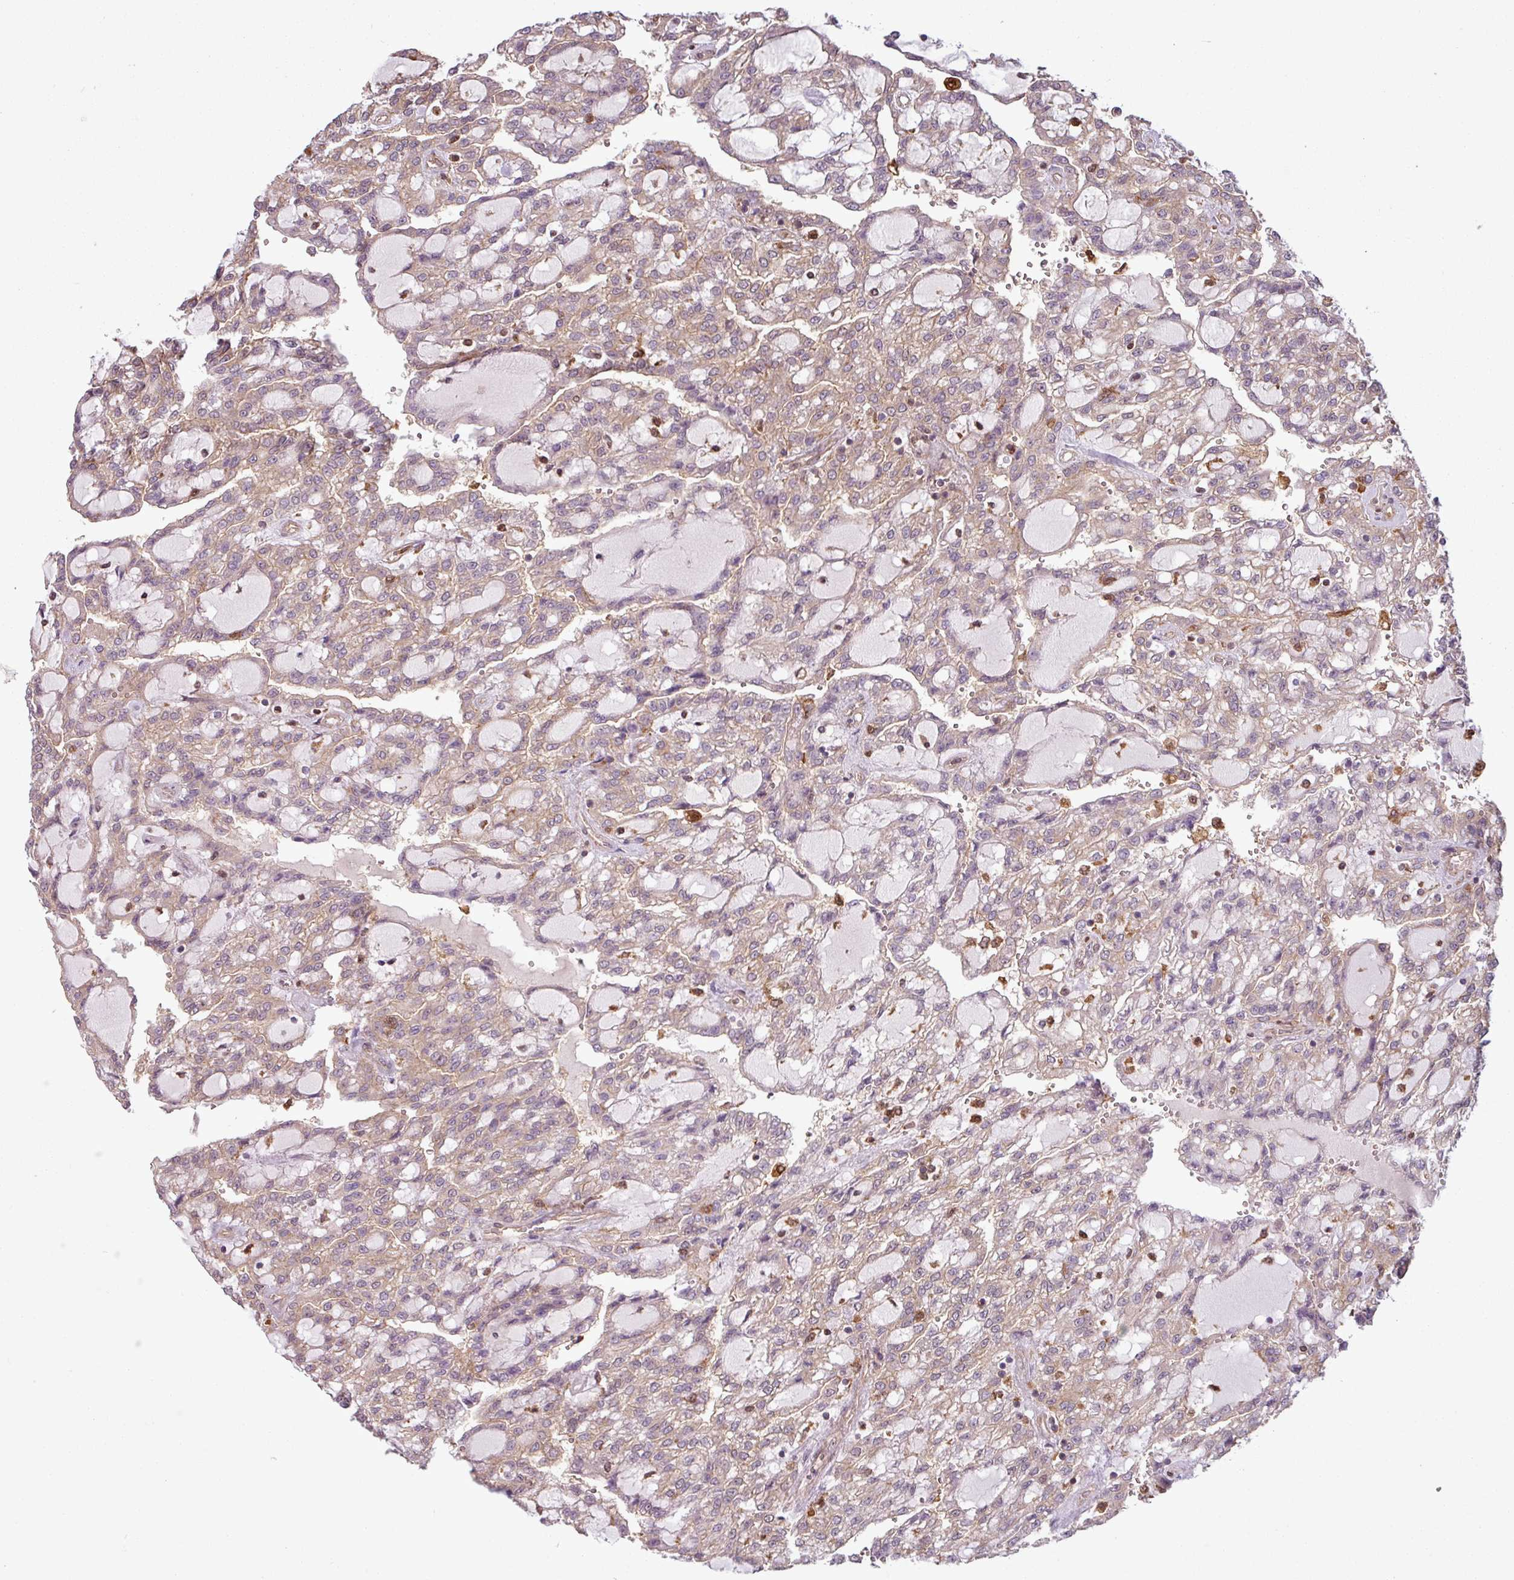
{"staining": {"intensity": "weak", "quantity": "25%-75%", "location": "cytoplasmic/membranous"}, "tissue": "renal cancer", "cell_type": "Tumor cells", "image_type": "cancer", "snomed": [{"axis": "morphology", "description": "Adenocarcinoma, NOS"}, {"axis": "topography", "description": "Kidney"}], "caption": "Immunohistochemistry (IHC) image of human renal adenocarcinoma stained for a protein (brown), which exhibits low levels of weak cytoplasmic/membranous staining in about 25%-75% of tumor cells.", "gene": "SH3BGRL", "patient": {"sex": "male", "age": 63}}